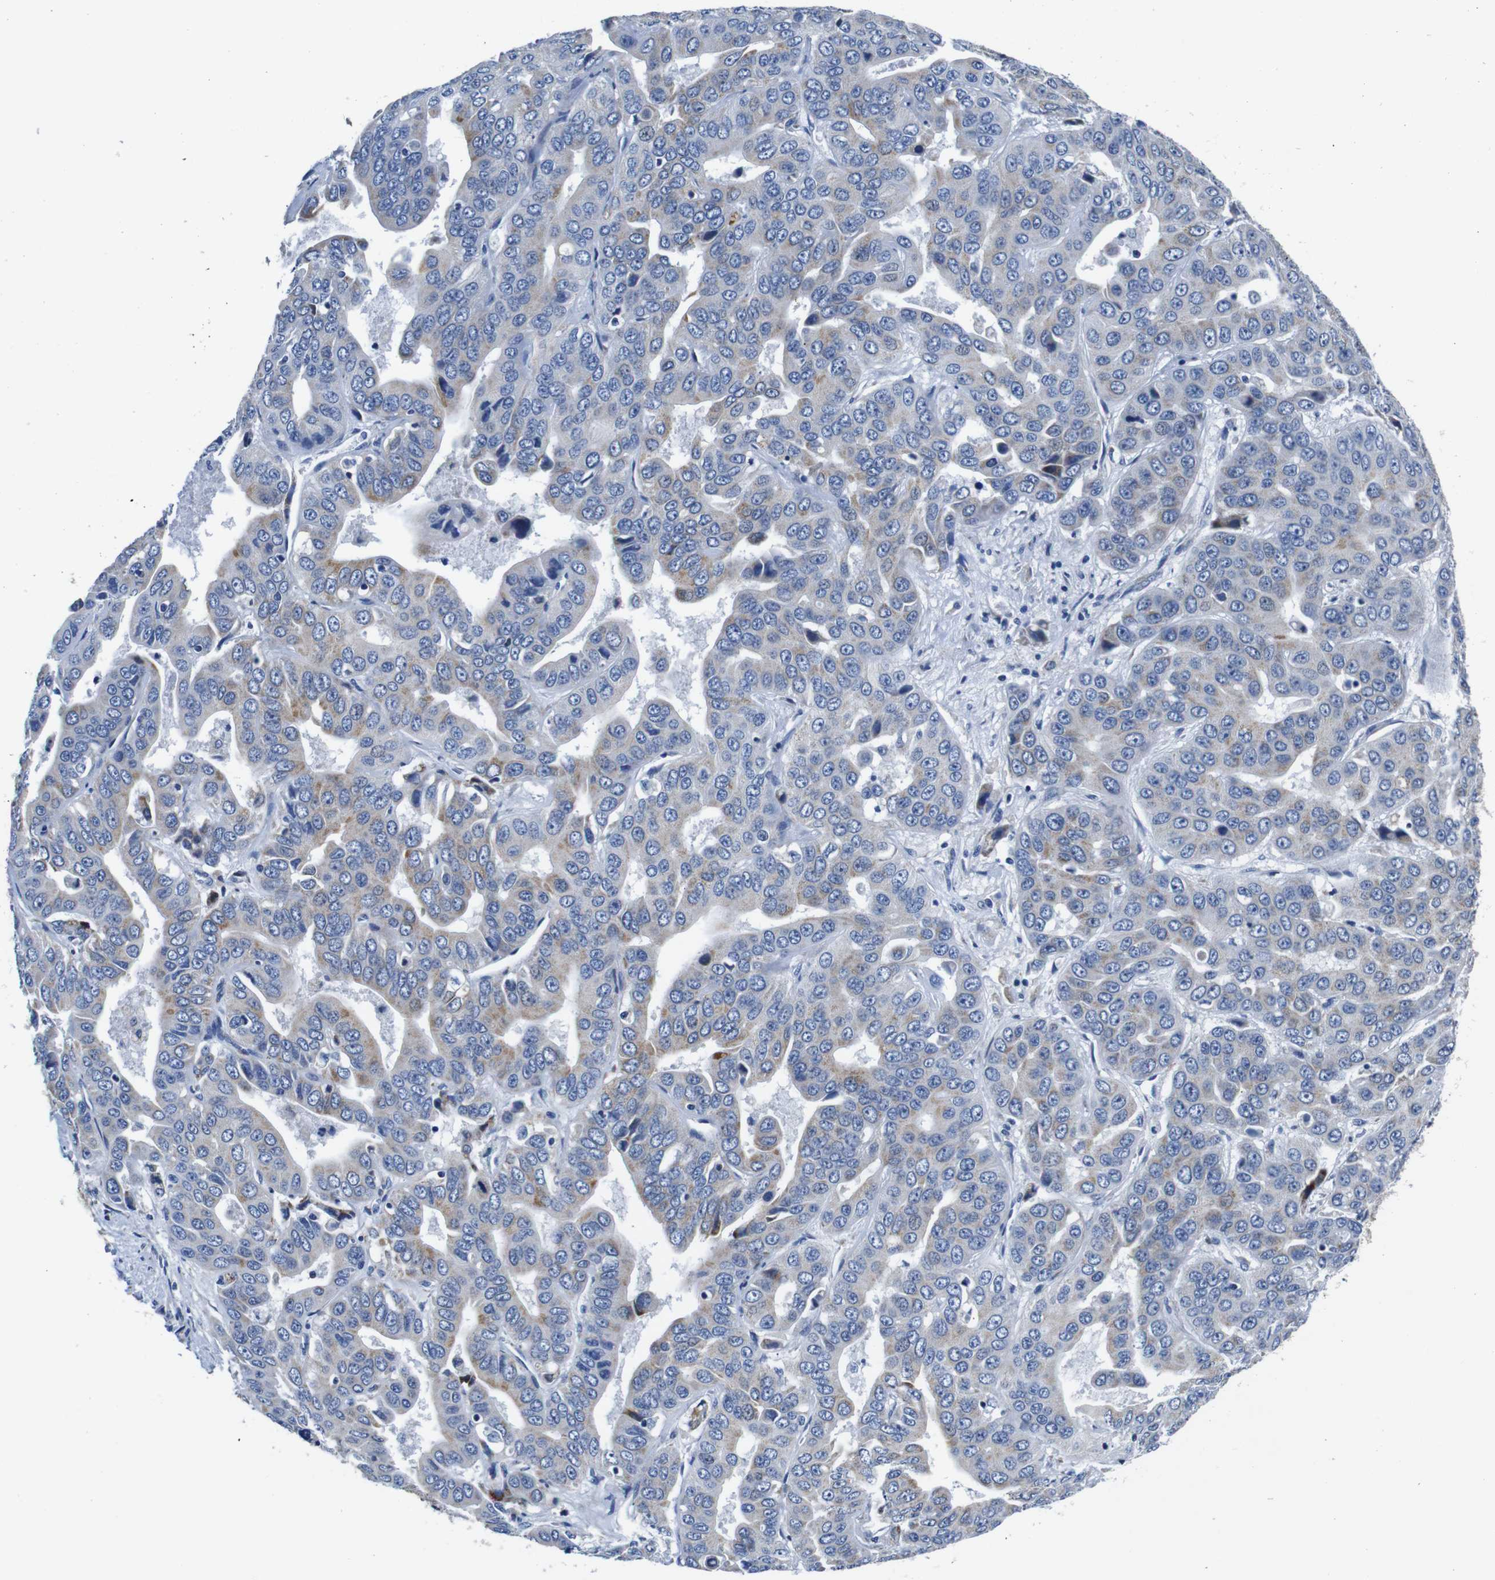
{"staining": {"intensity": "weak", "quantity": "25%-75%", "location": "cytoplasmic/membranous"}, "tissue": "liver cancer", "cell_type": "Tumor cells", "image_type": "cancer", "snomed": [{"axis": "morphology", "description": "Cholangiocarcinoma"}, {"axis": "topography", "description": "Liver"}], "caption": "Liver cancer (cholangiocarcinoma) was stained to show a protein in brown. There is low levels of weak cytoplasmic/membranous positivity in approximately 25%-75% of tumor cells.", "gene": "SNX19", "patient": {"sex": "female", "age": 52}}